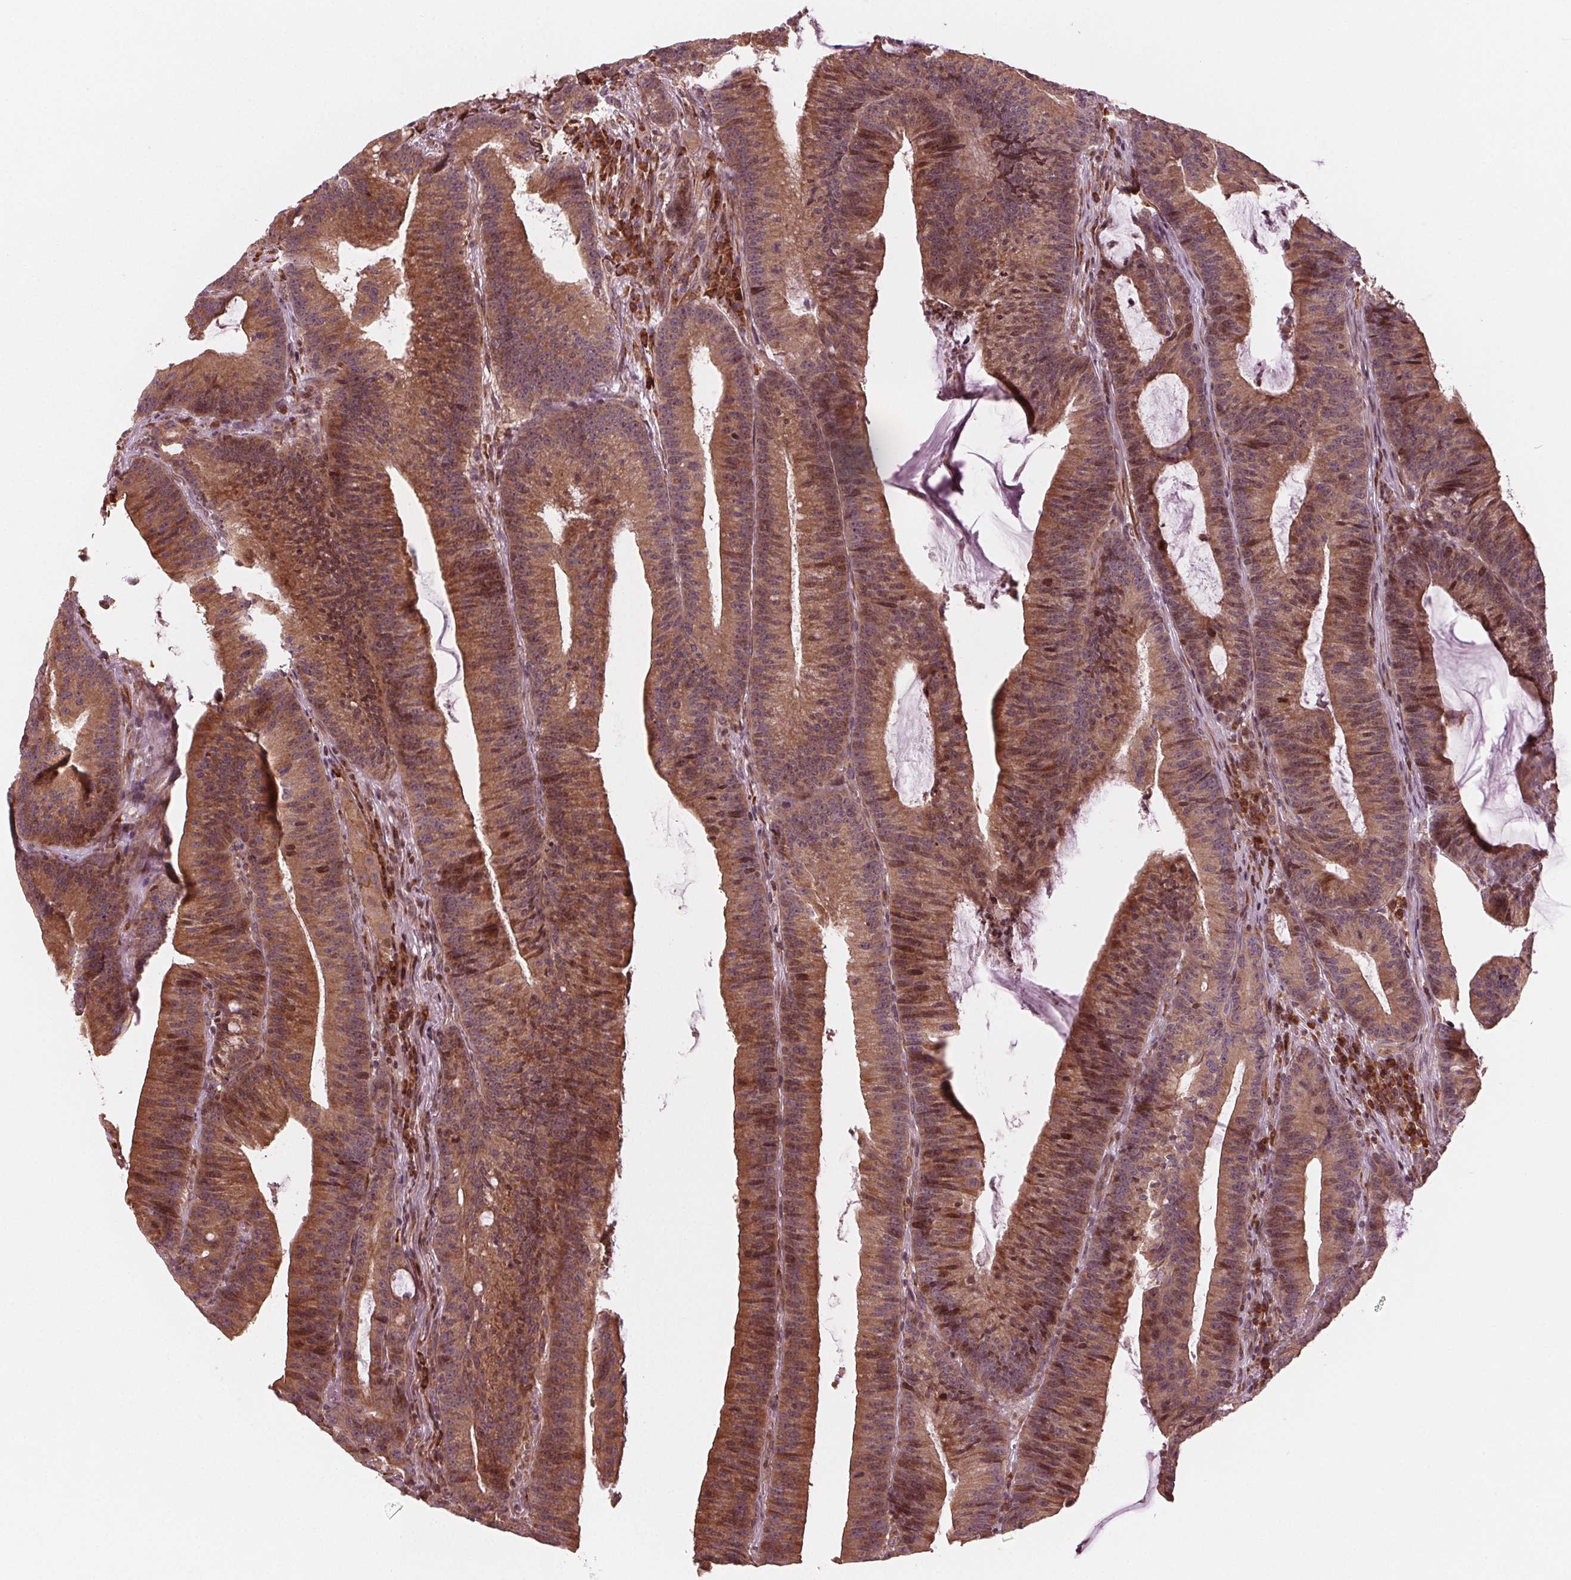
{"staining": {"intensity": "moderate", "quantity": ">75%", "location": "cytoplasmic/membranous,nuclear"}, "tissue": "colorectal cancer", "cell_type": "Tumor cells", "image_type": "cancer", "snomed": [{"axis": "morphology", "description": "Adenocarcinoma, NOS"}, {"axis": "topography", "description": "Colon"}], "caption": "Immunohistochemistry staining of adenocarcinoma (colorectal), which reveals medium levels of moderate cytoplasmic/membranous and nuclear staining in approximately >75% of tumor cells indicating moderate cytoplasmic/membranous and nuclear protein positivity. The staining was performed using DAB (brown) for protein detection and nuclei were counterstained in hematoxylin (blue).", "gene": "CMIP", "patient": {"sex": "female", "age": 78}}